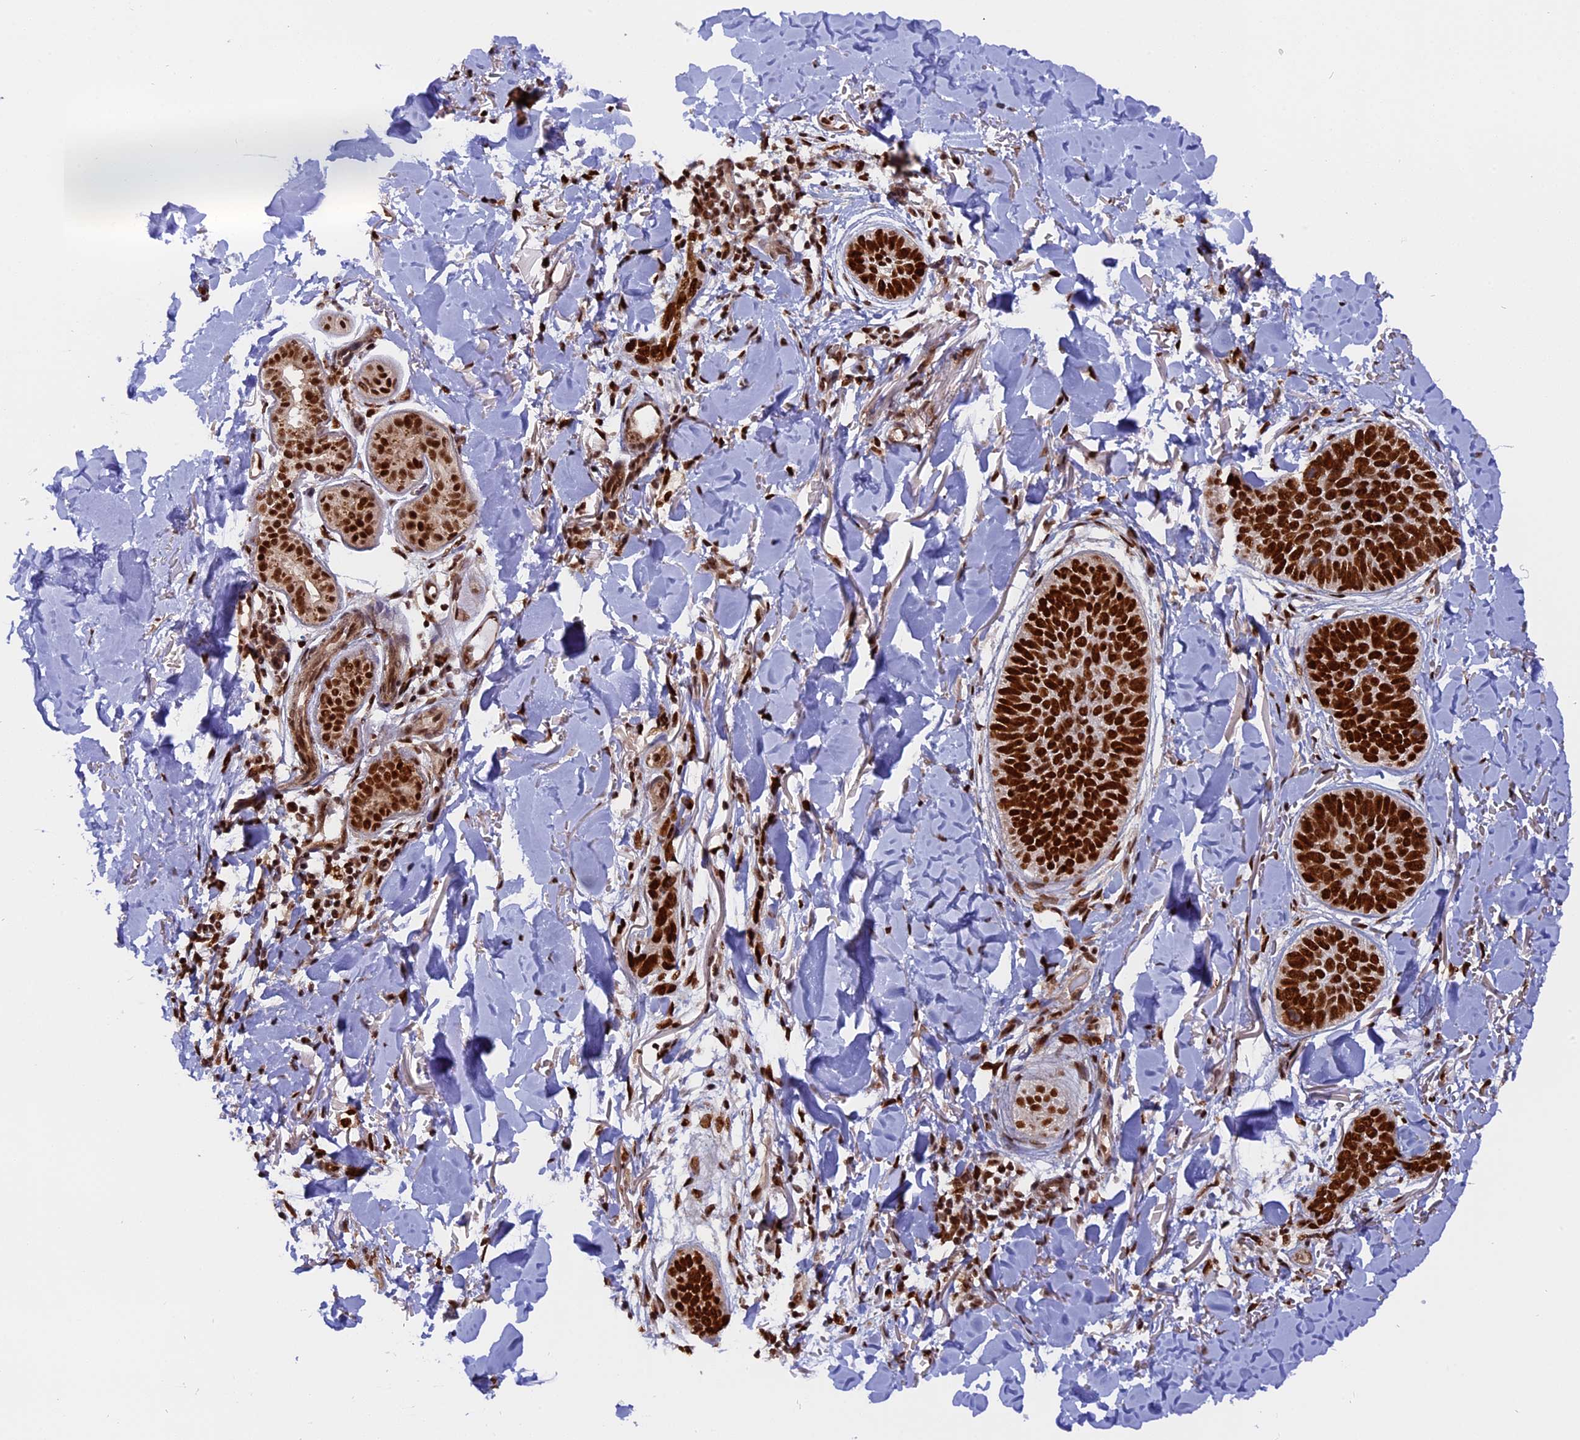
{"staining": {"intensity": "strong", "quantity": ">75%", "location": "nuclear"}, "tissue": "skin cancer", "cell_type": "Tumor cells", "image_type": "cancer", "snomed": [{"axis": "morphology", "description": "Basal cell carcinoma"}, {"axis": "topography", "description": "Skin"}], "caption": "Immunohistochemistry of basal cell carcinoma (skin) shows high levels of strong nuclear expression in approximately >75% of tumor cells.", "gene": "RAMAC", "patient": {"sex": "male", "age": 85}}